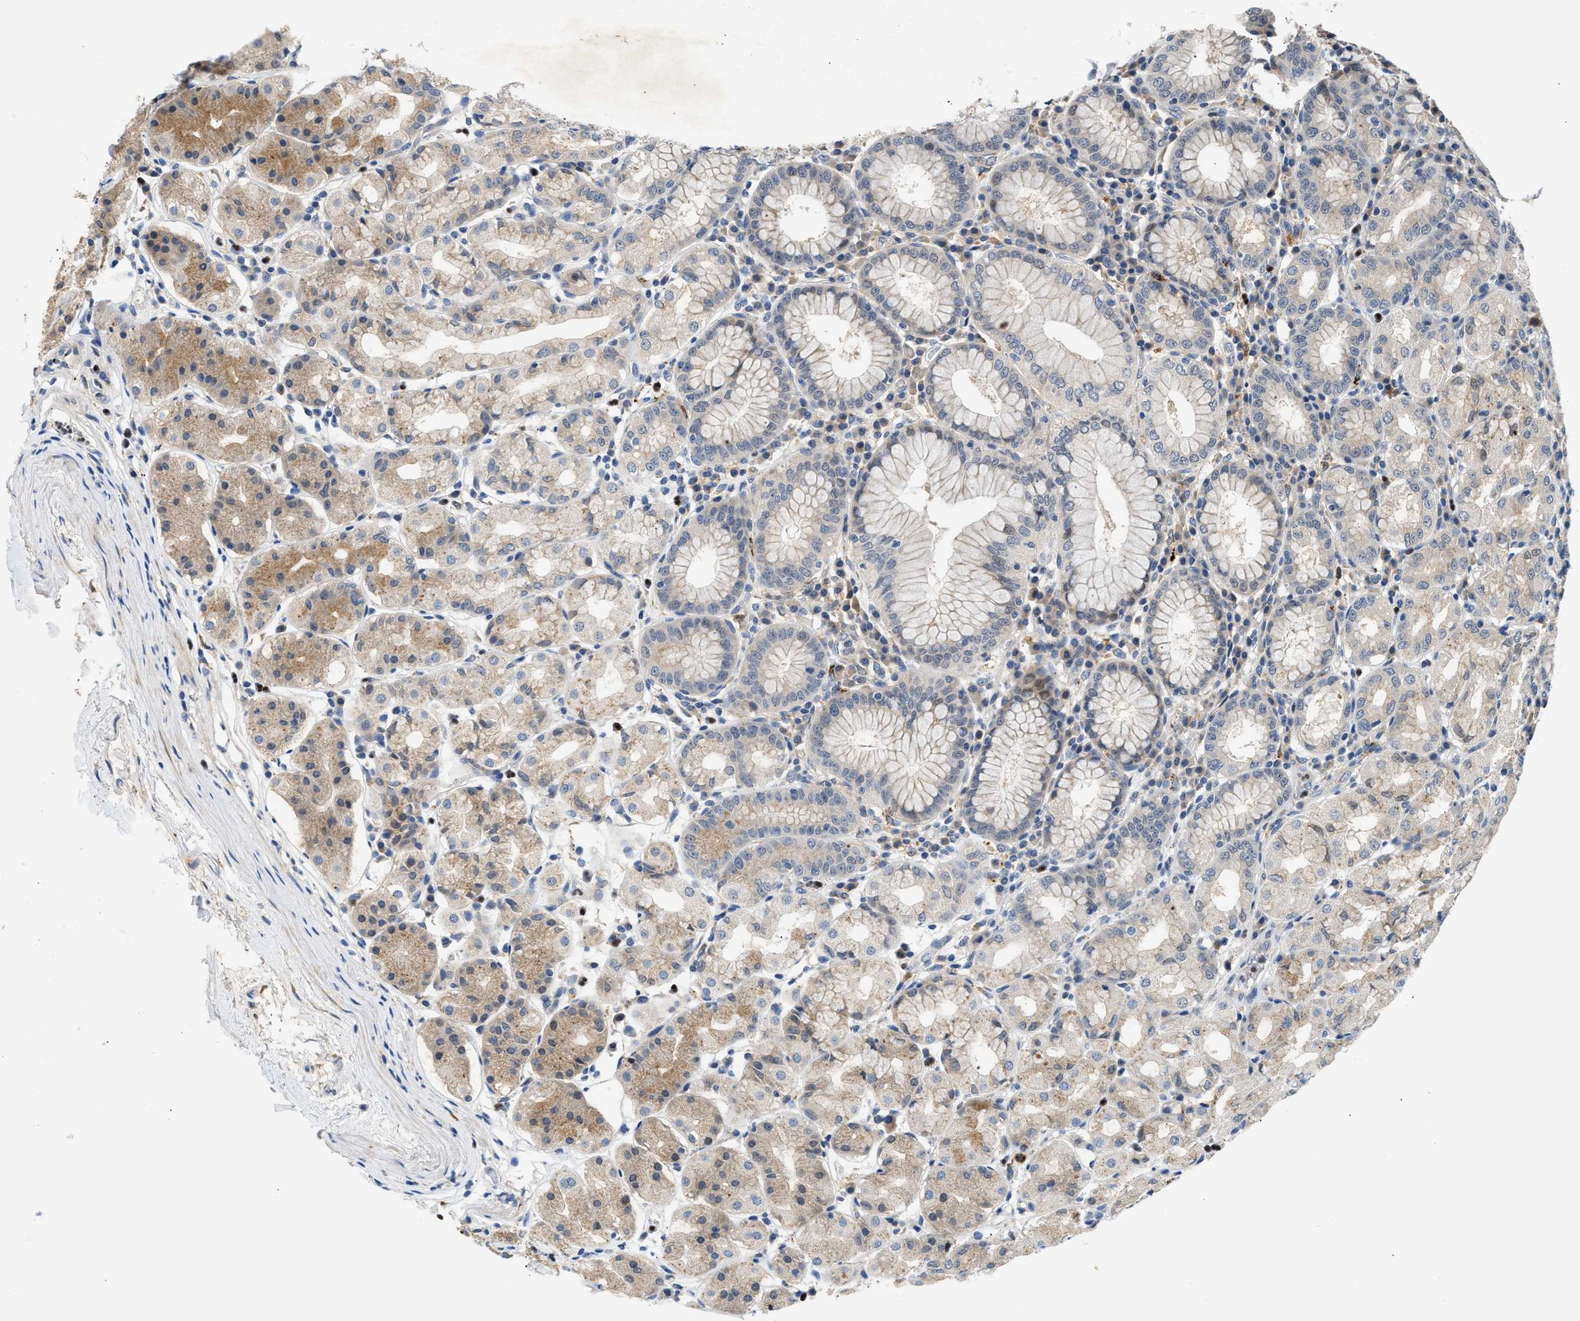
{"staining": {"intensity": "weak", "quantity": "25%-75%", "location": "cytoplasmic/membranous"}, "tissue": "stomach", "cell_type": "Glandular cells", "image_type": "normal", "snomed": [{"axis": "morphology", "description": "Normal tissue, NOS"}, {"axis": "topography", "description": "Stomach"}, {"axis": "topography", "description": "Stomach, lower"}], "caption": "Weak cytoplasmic/membranous positivity for a protein is present in approximately 25%-75% of glandular cells of normal stomach using IHC.", "gene": "PPM1L", "patient": {"sex": "female", "age": 56}}